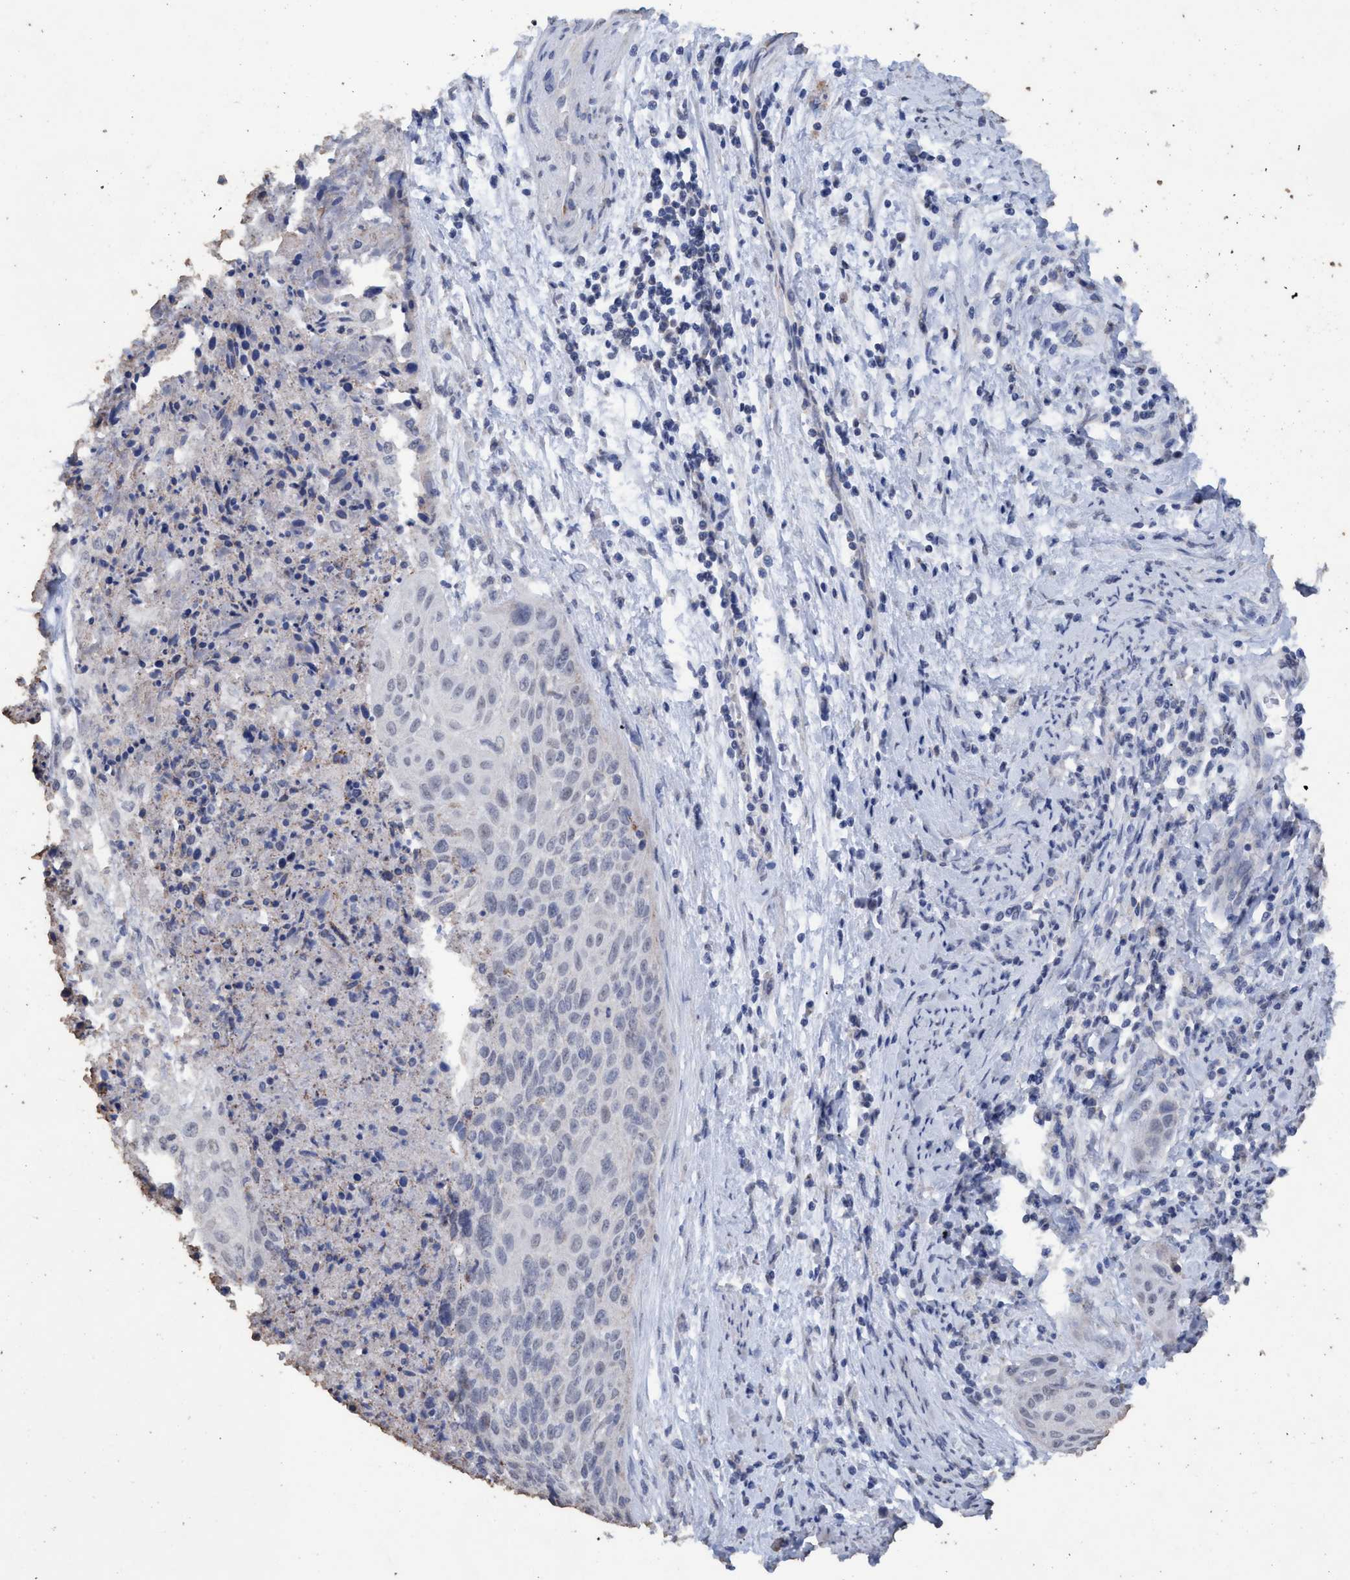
{"staining": {"intensity": "negative", "quantity": "none", "location": "none"}, "tissue": "cervical cancer", "cell_type": "Tumor cells", "image_type": "cancer", "snomed": [{"axis": "morphology", "description": "Squamous cell carcinoma, NOS"}, {"axis": "topography", "description": "Cervix"}], "caption": "Tumor cells show no significant protein positivity in cervical cancer.", "gene": "RSAD1", "patient": {"sex": "female", "age": 55}}